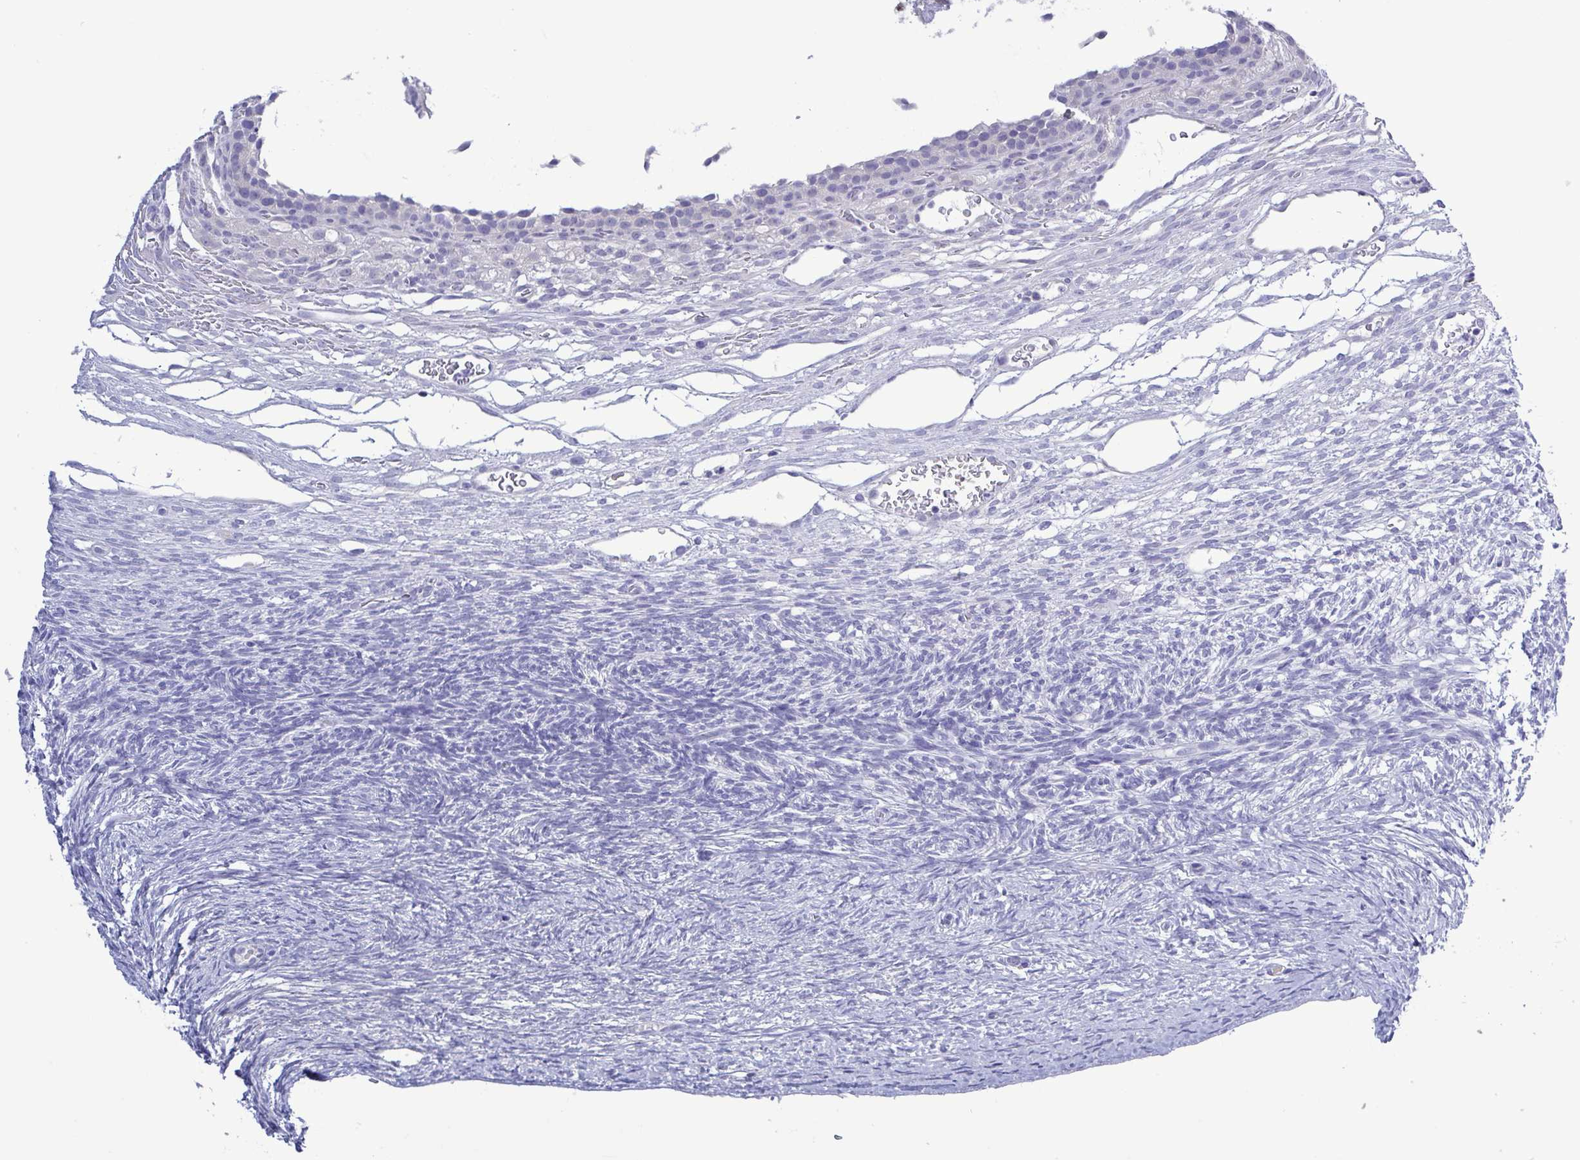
{"staining": {"intensity": "negative", "quantity": "none", "location": "none"}, "tissue": "ovary", "cell_type": "Follicle cells", "image_type": "normal", "snomed": [{"axis": "morphology", "description": "Normal tissue, NOS"}, {"axis": "topography", "description": "Ovary"}], "caption": "DAB immunohistochemical staining of normal ovary reveals no significant positivity in follicle cells.", "gene": "TEX12", "patient": {"sex": "female", "age": 34}}